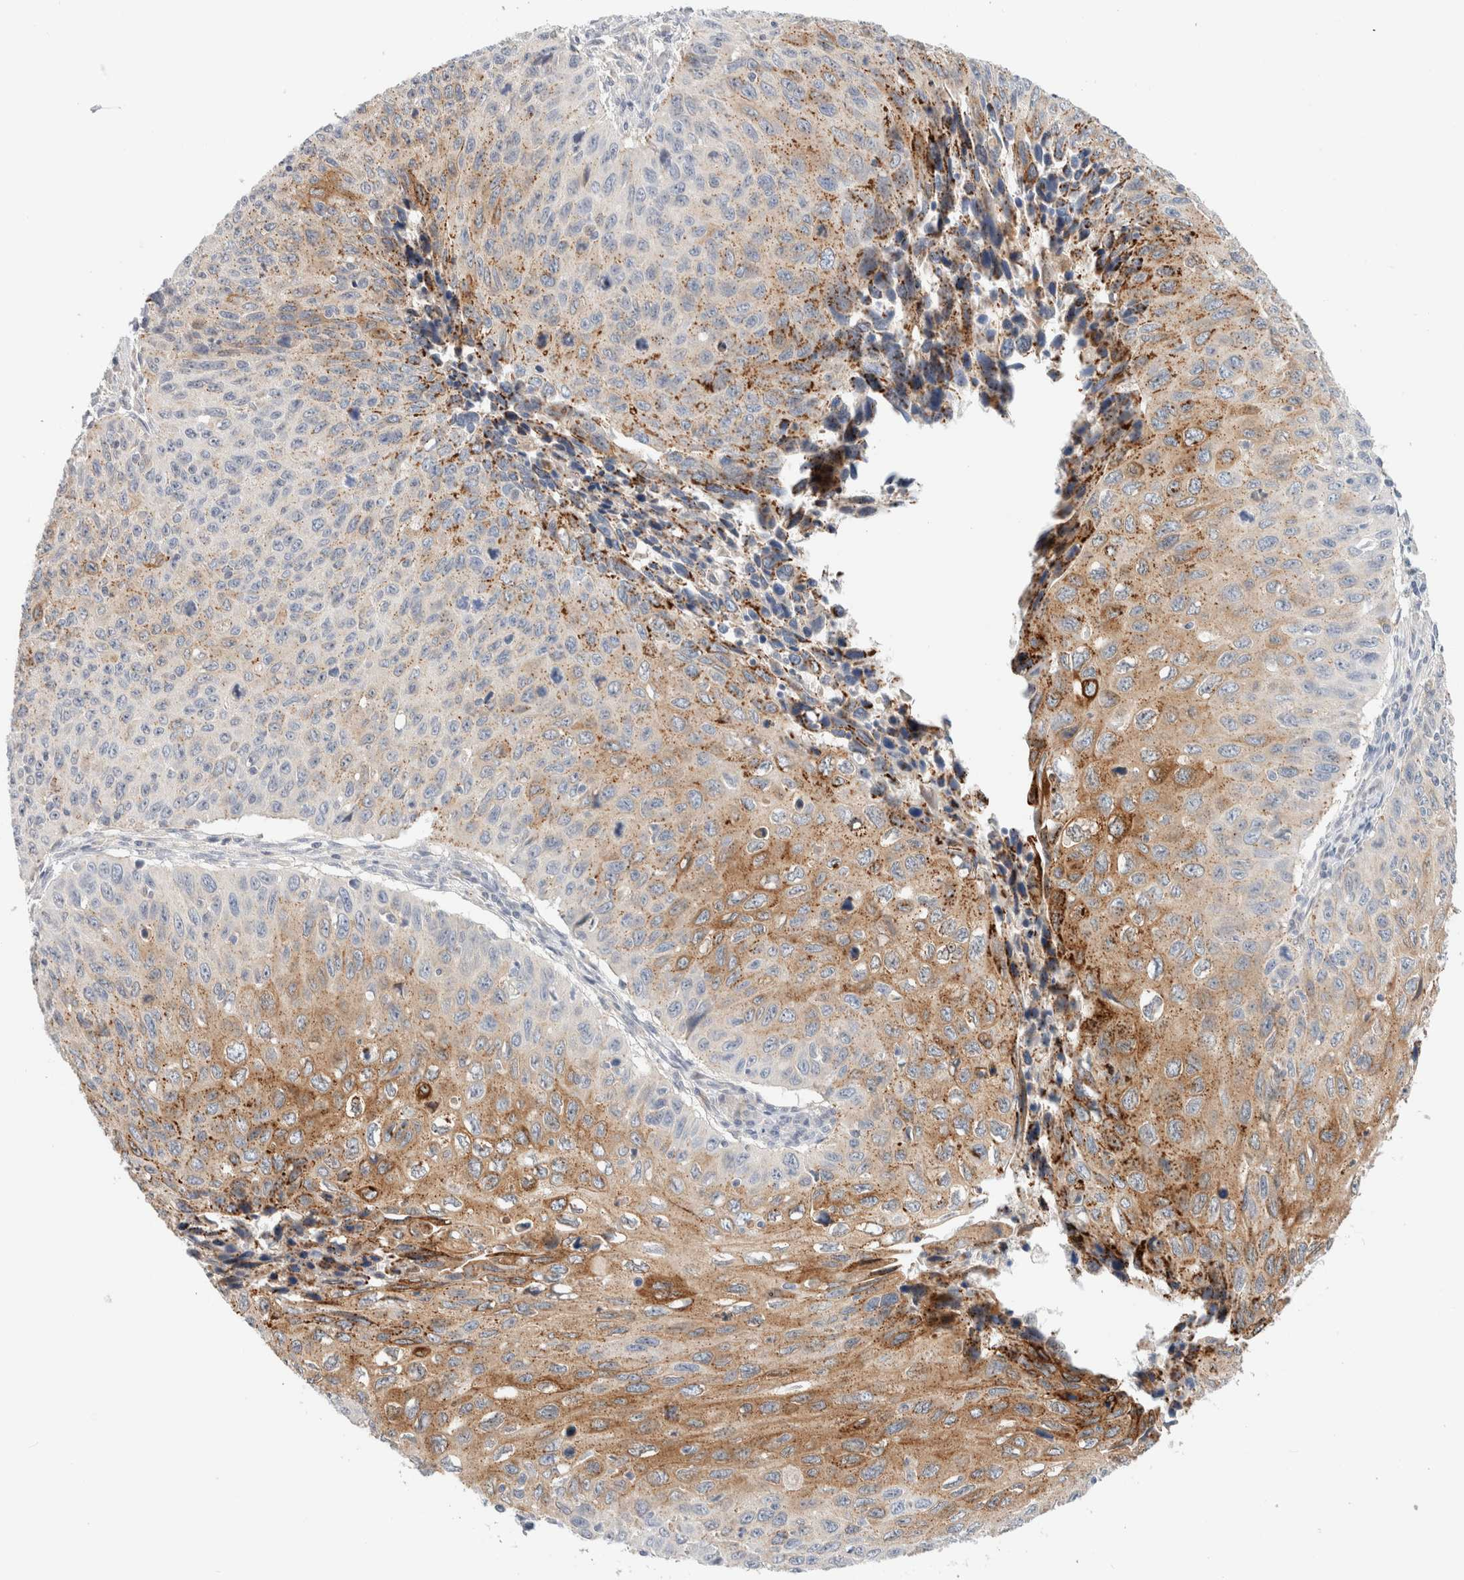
{"staining": {"intensity": "moderate", "quantity": "25%-75%", "location": "cytoplasmic/membranous"}, "tissue": "cervical cancer", "cell_type": "Tumor cells", "image_type": "cancer", "snomed": [{"axis": "morphology", "description": "Squamous cell carcinoma, NOS"}, {"axis": "topography", "description": "Cervix"}], "caption": "Cervical cancer (squamous cell carcinoma) stained for a protein (brown) demonstrates moderate cytoplasmic/membranous positive positivity in about 25%-75% of tumor cells.", "gene": "SDR16C5", "patient": {"sex": "female", "age": 53}}